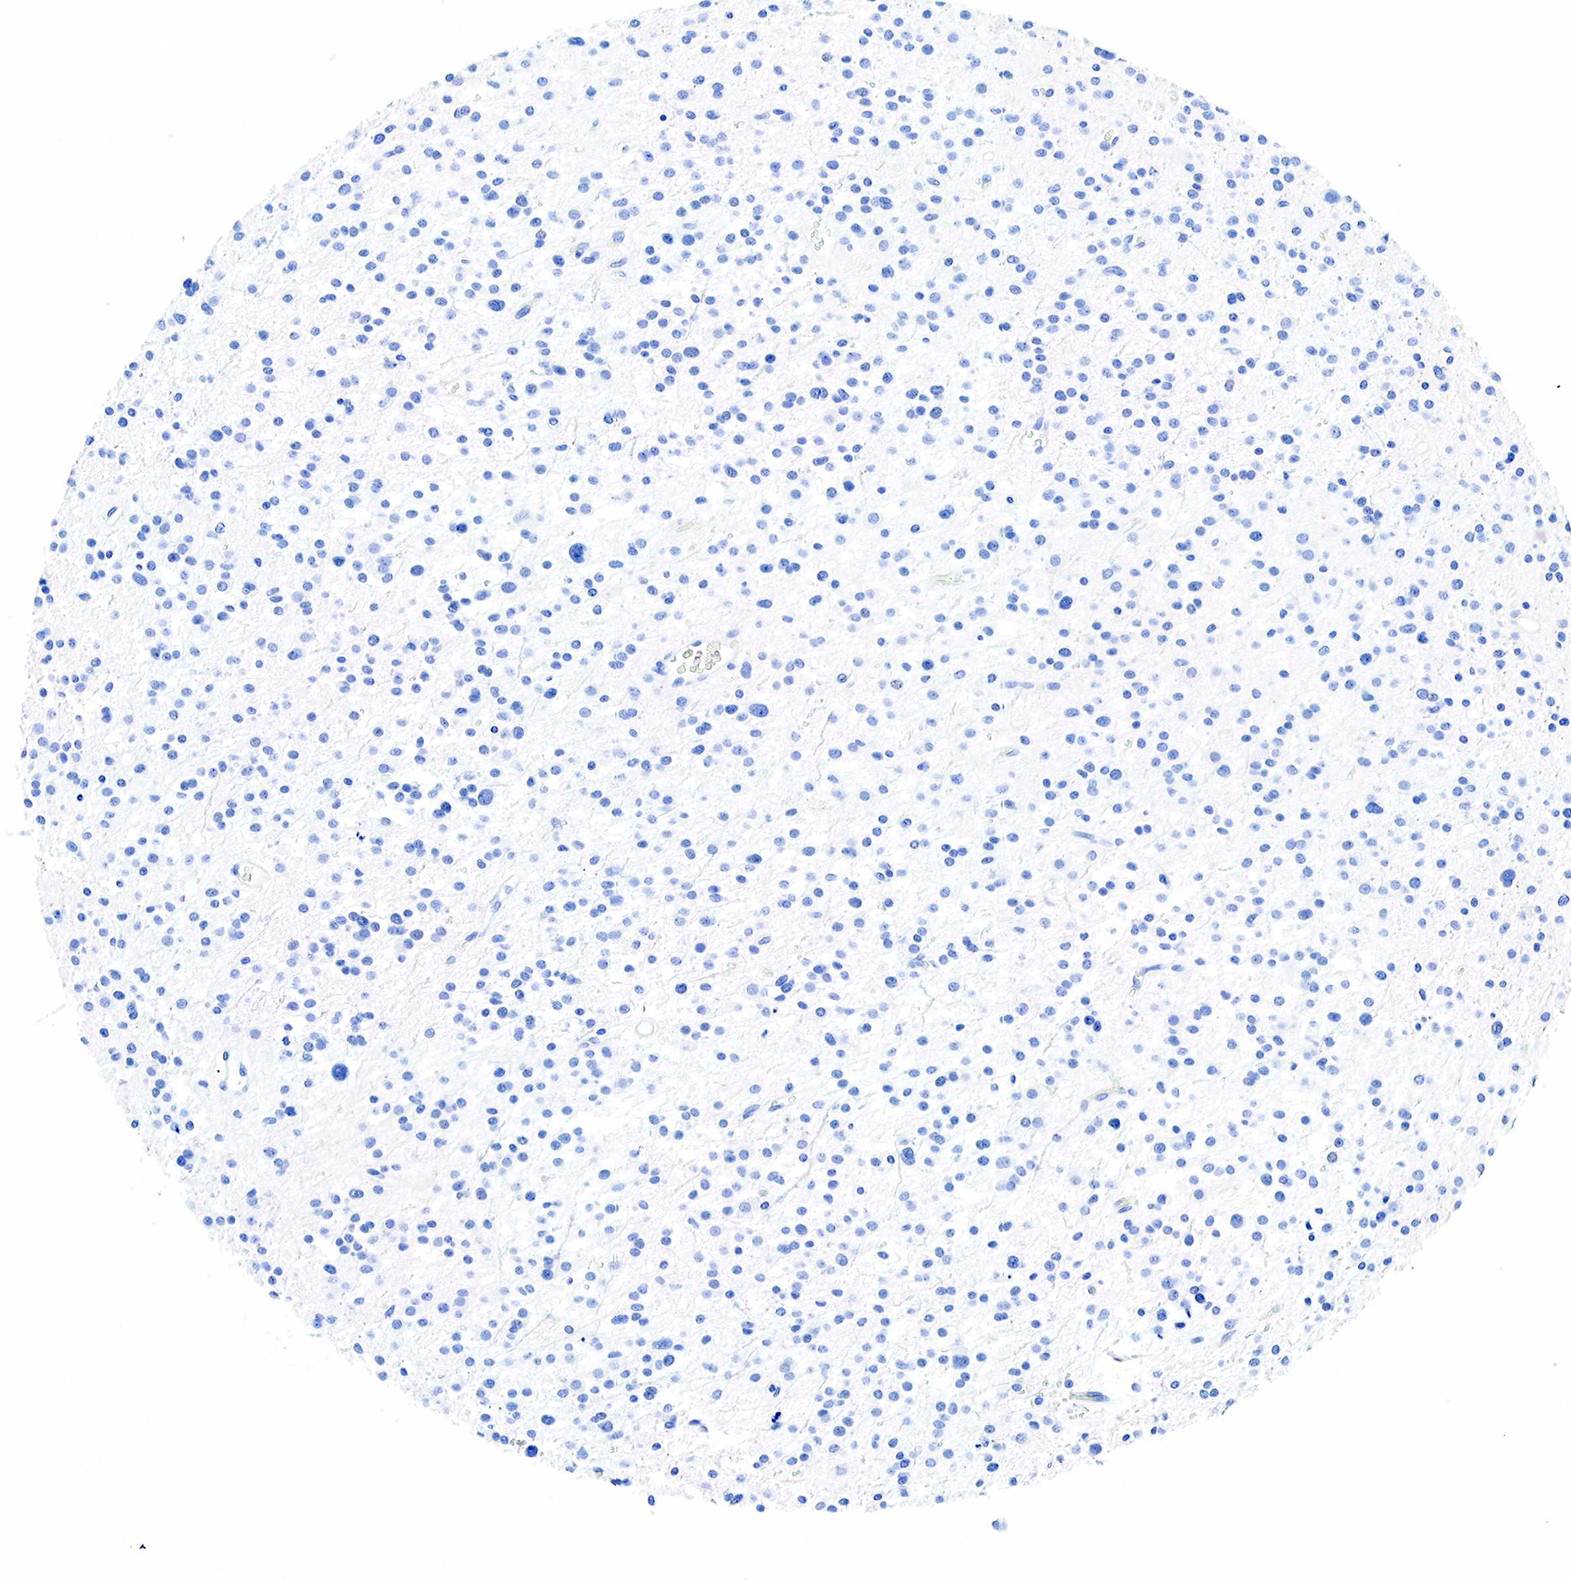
{"staining": {"intensity": "negative", "quantity": "none", "location": "none"}, "tissue": "glioma", "cell_type": "Tumor cells", "image_type": "cancer", "snomed": [{"axis": "morphology", "description": "Glioma, malignant, Low grade"}, {"axis": "topography", "description": "Brain"}], "caption": "Tumor cells show no significant staining in glioma.", "gene": "KRT7", "patient": {"sex": "female", "age": 36}}